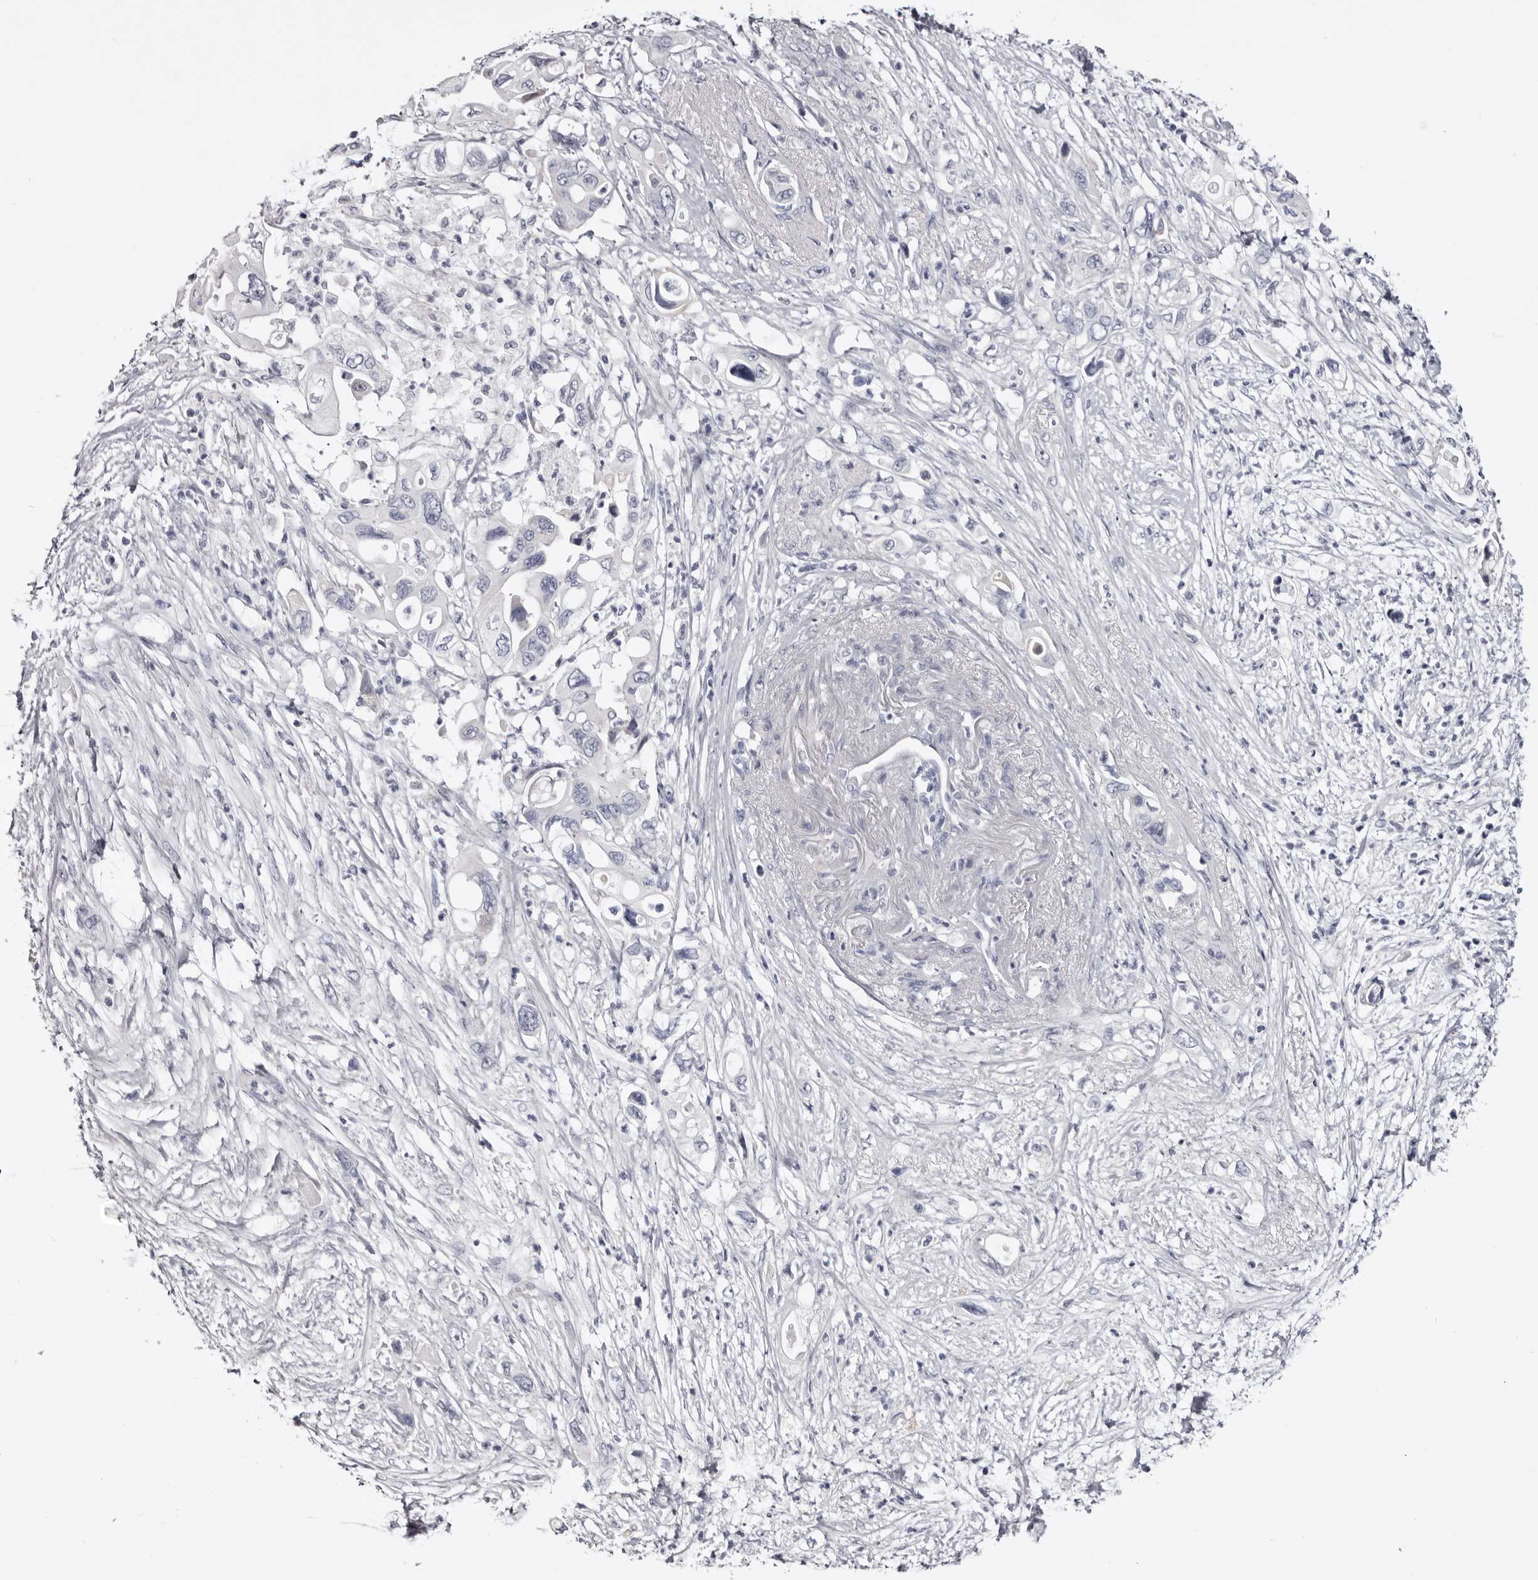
{"staining": {"intensity": "negative", "quantity": "none", "location": "none"}, "tissue": "pancreatic cancer", "cell_type": "Tumor cells", "image_type": "cancer", "snomed": [{"axis": "morphology", "description": "Adenocarcinoma, NOS"}, {"axis": "topography", "description": "Pancreas"}], "caption": "Protein analysis of pancreatic cancer shows no significant positivity in tumor cells. (DAB immunohistochemistry (IHC) visualized using brightfield microscopy, high magnification).", "gene": "CASQ1", "patient": {"sex": "male", "age": 66}}